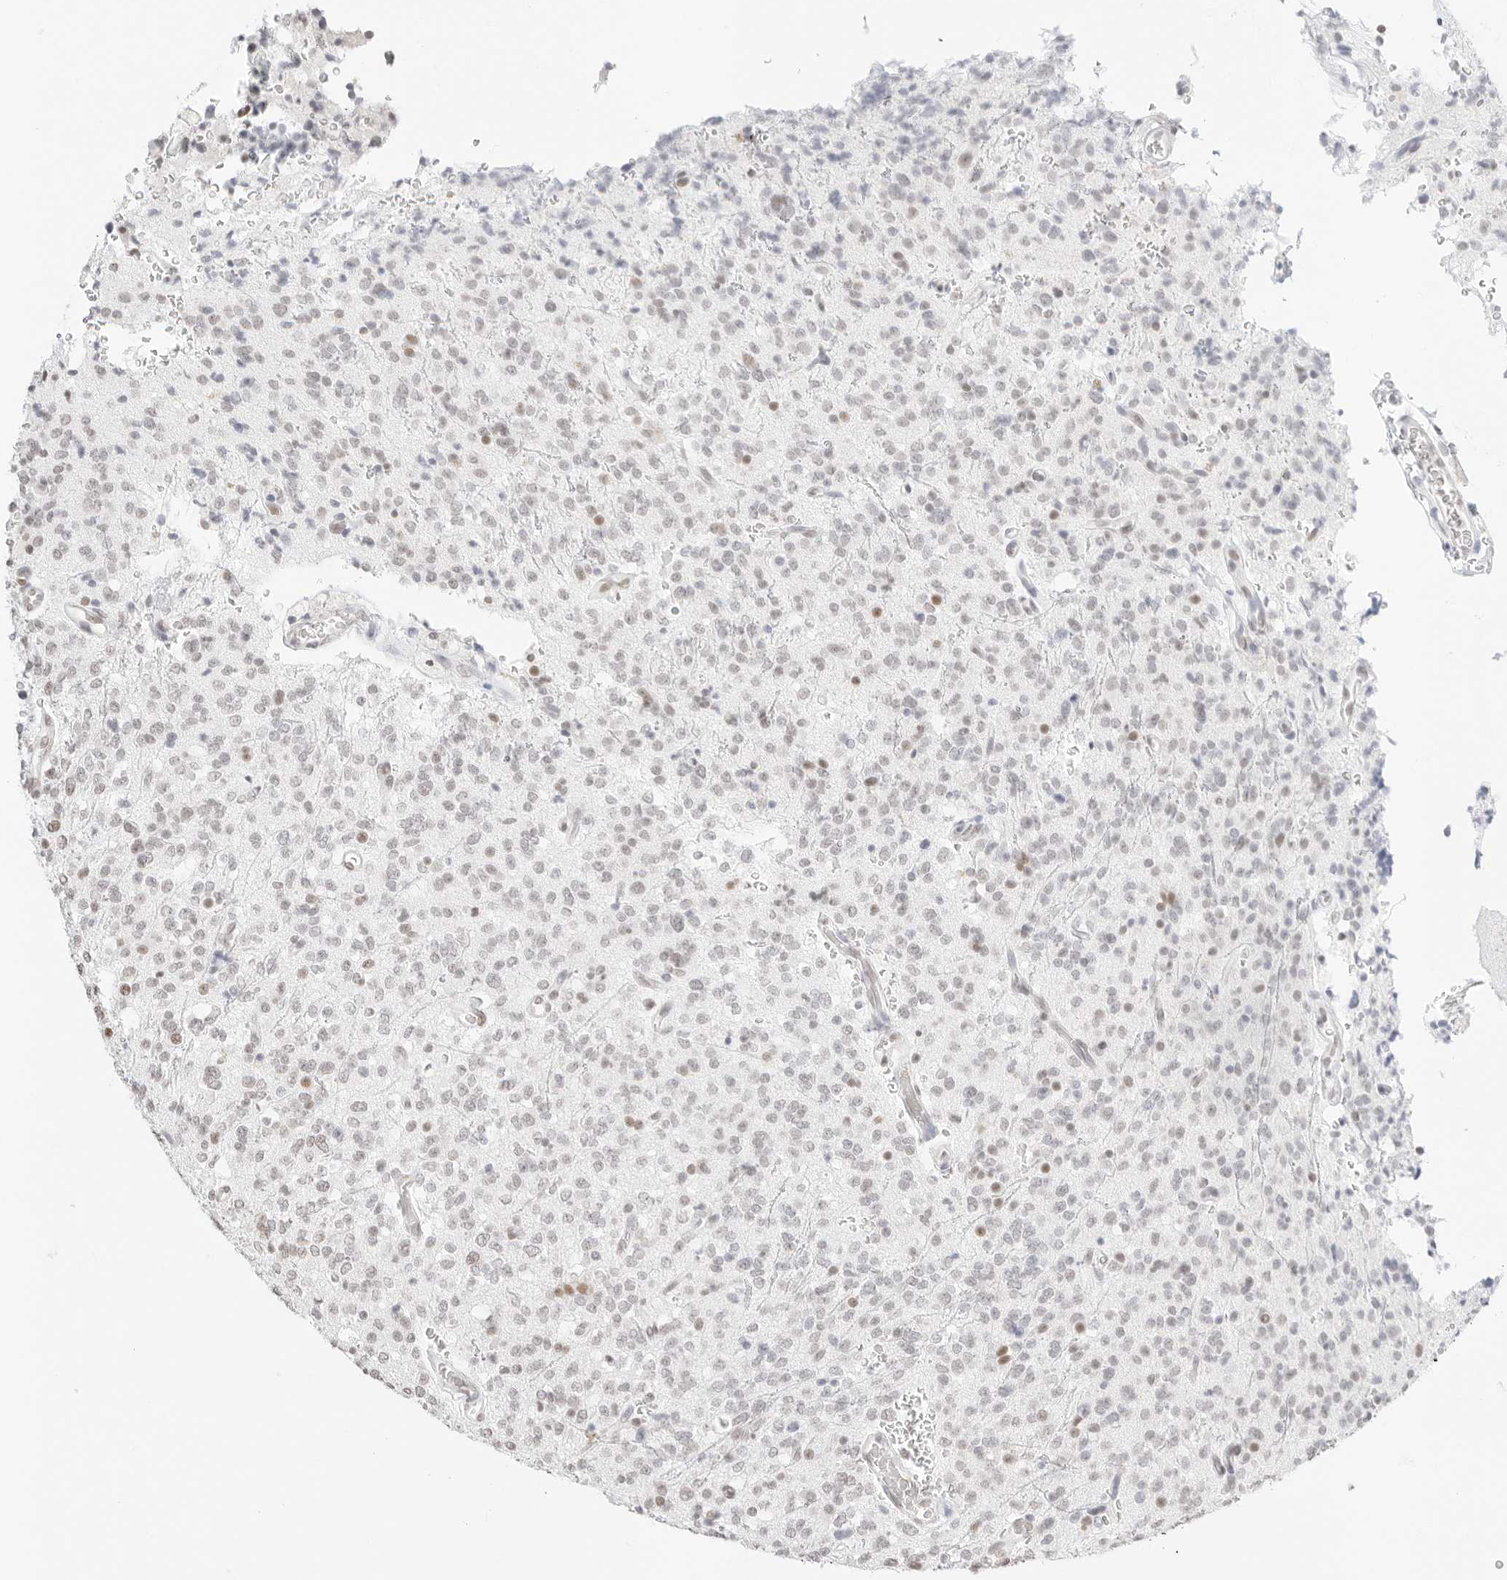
{"staining": {"intensity": "weak", "quantity": "<25%", "location": "nuclear"}, "tissue": "glioma", "cell_type": "Tumor cells", "image_type": "cancer", "snomed": [{"axis": "morphology", "description": "Glioma, malignant, High grade"}, {"axis": "topography", "description": "Brain"}], "caption": "The histopathology image reveals no significant positivity in tumor cells of glioma. (DAB immunohistochemistry visualized using brightfield microscopy, high magnification).", "gene": "FBLN5", "patient": {"sex": "male", "age": 34}}